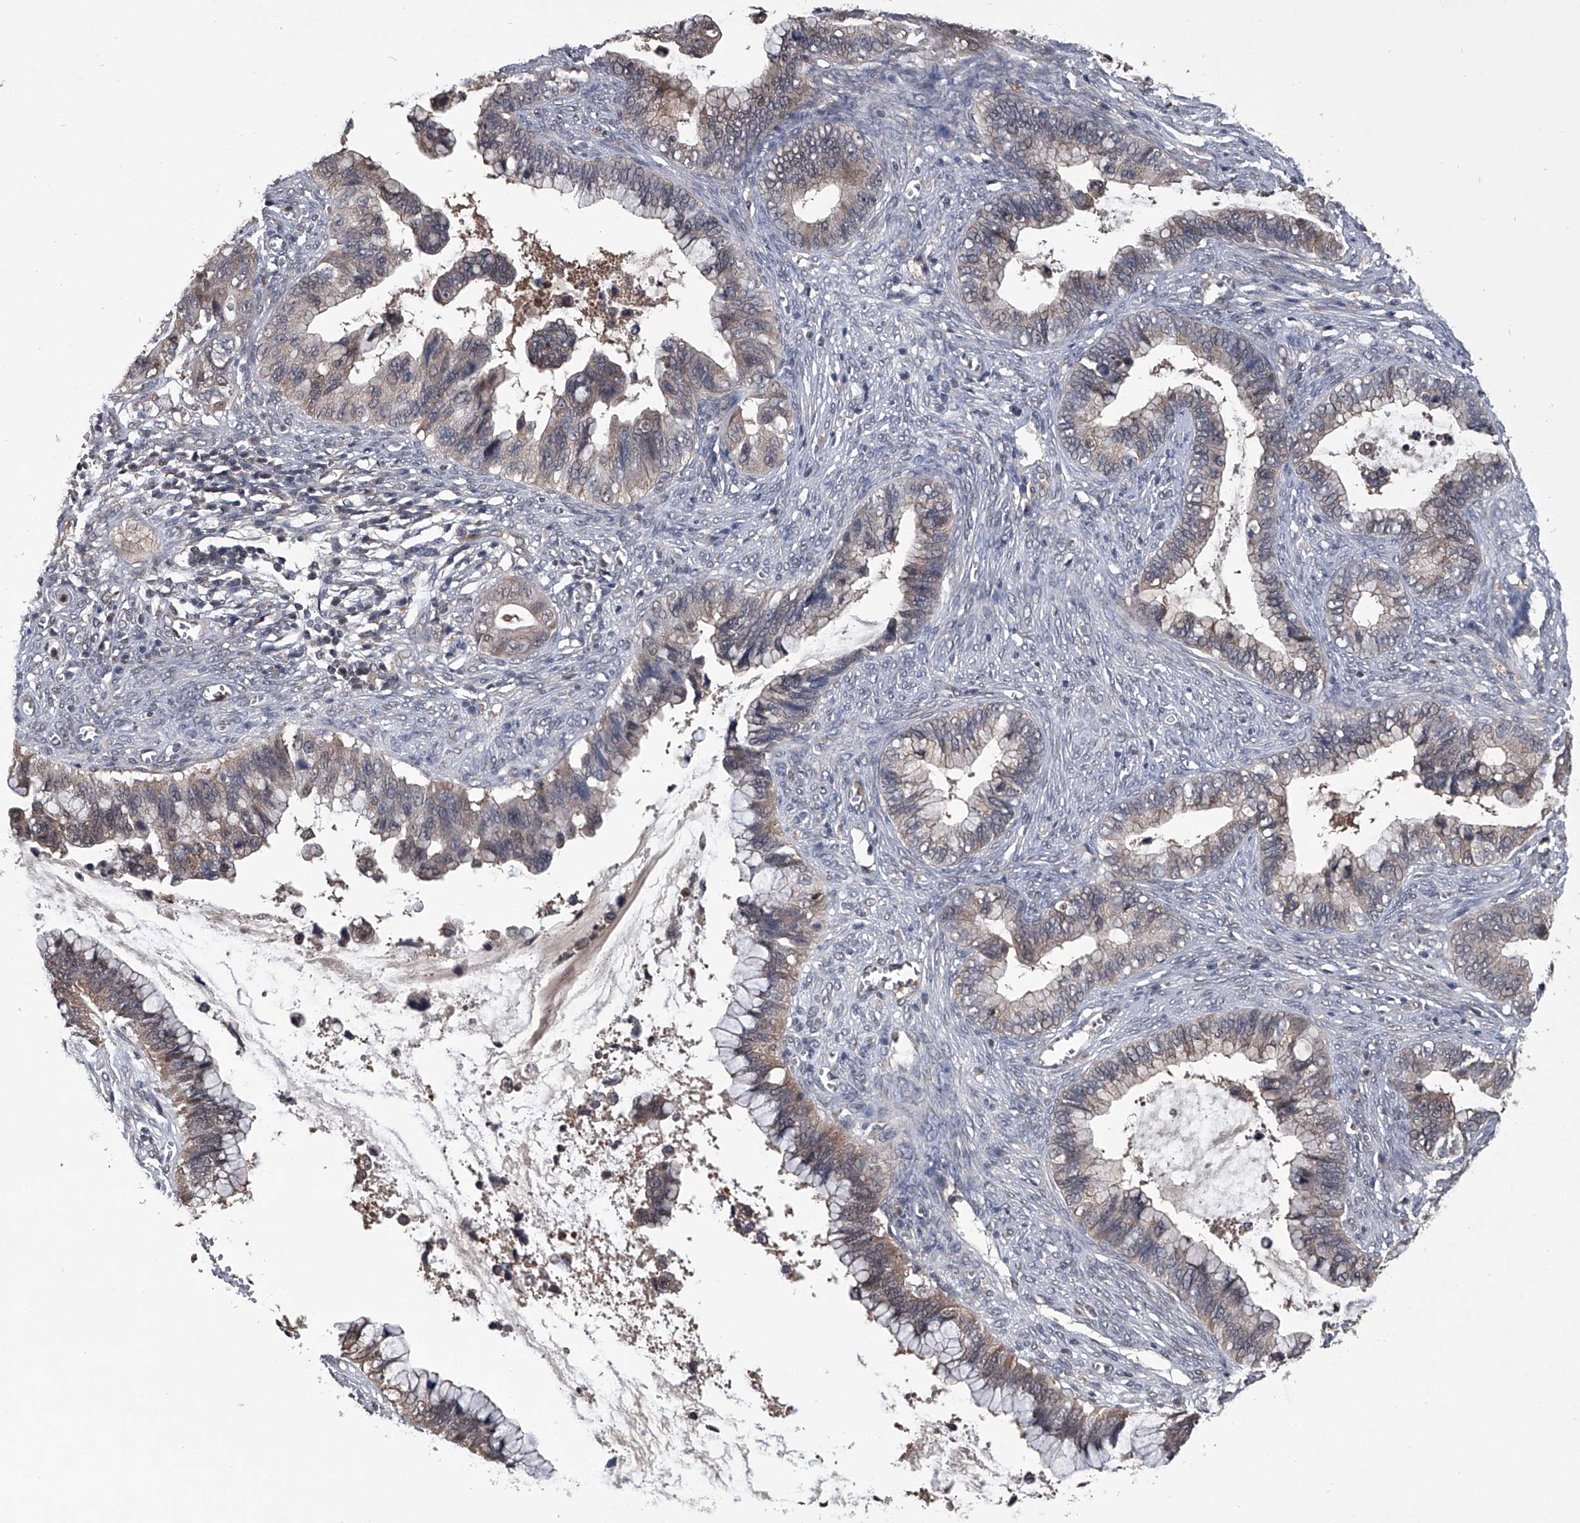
{"staining": {"intensity": "weak", "quantity": ">75%", "location": "cytoplasmic/membranous"}, "tissue": "cervical cancer", "cell_type": "Tumor cells", "image_type": "cancer", "snomed": [{"axis": "morphology", "description": "Adenocarcinoma, NOS"}, {"axis": "topography", "description": "Cervix"}], "caption": "Human cervical adenocarcinoma stained for a protein (brown) shows weak cytoplasmic/membranous positive positivity in about >75% of tumor cells.", "gene": "TSNAX", "patient": {"sex": "female", "age": 44}}